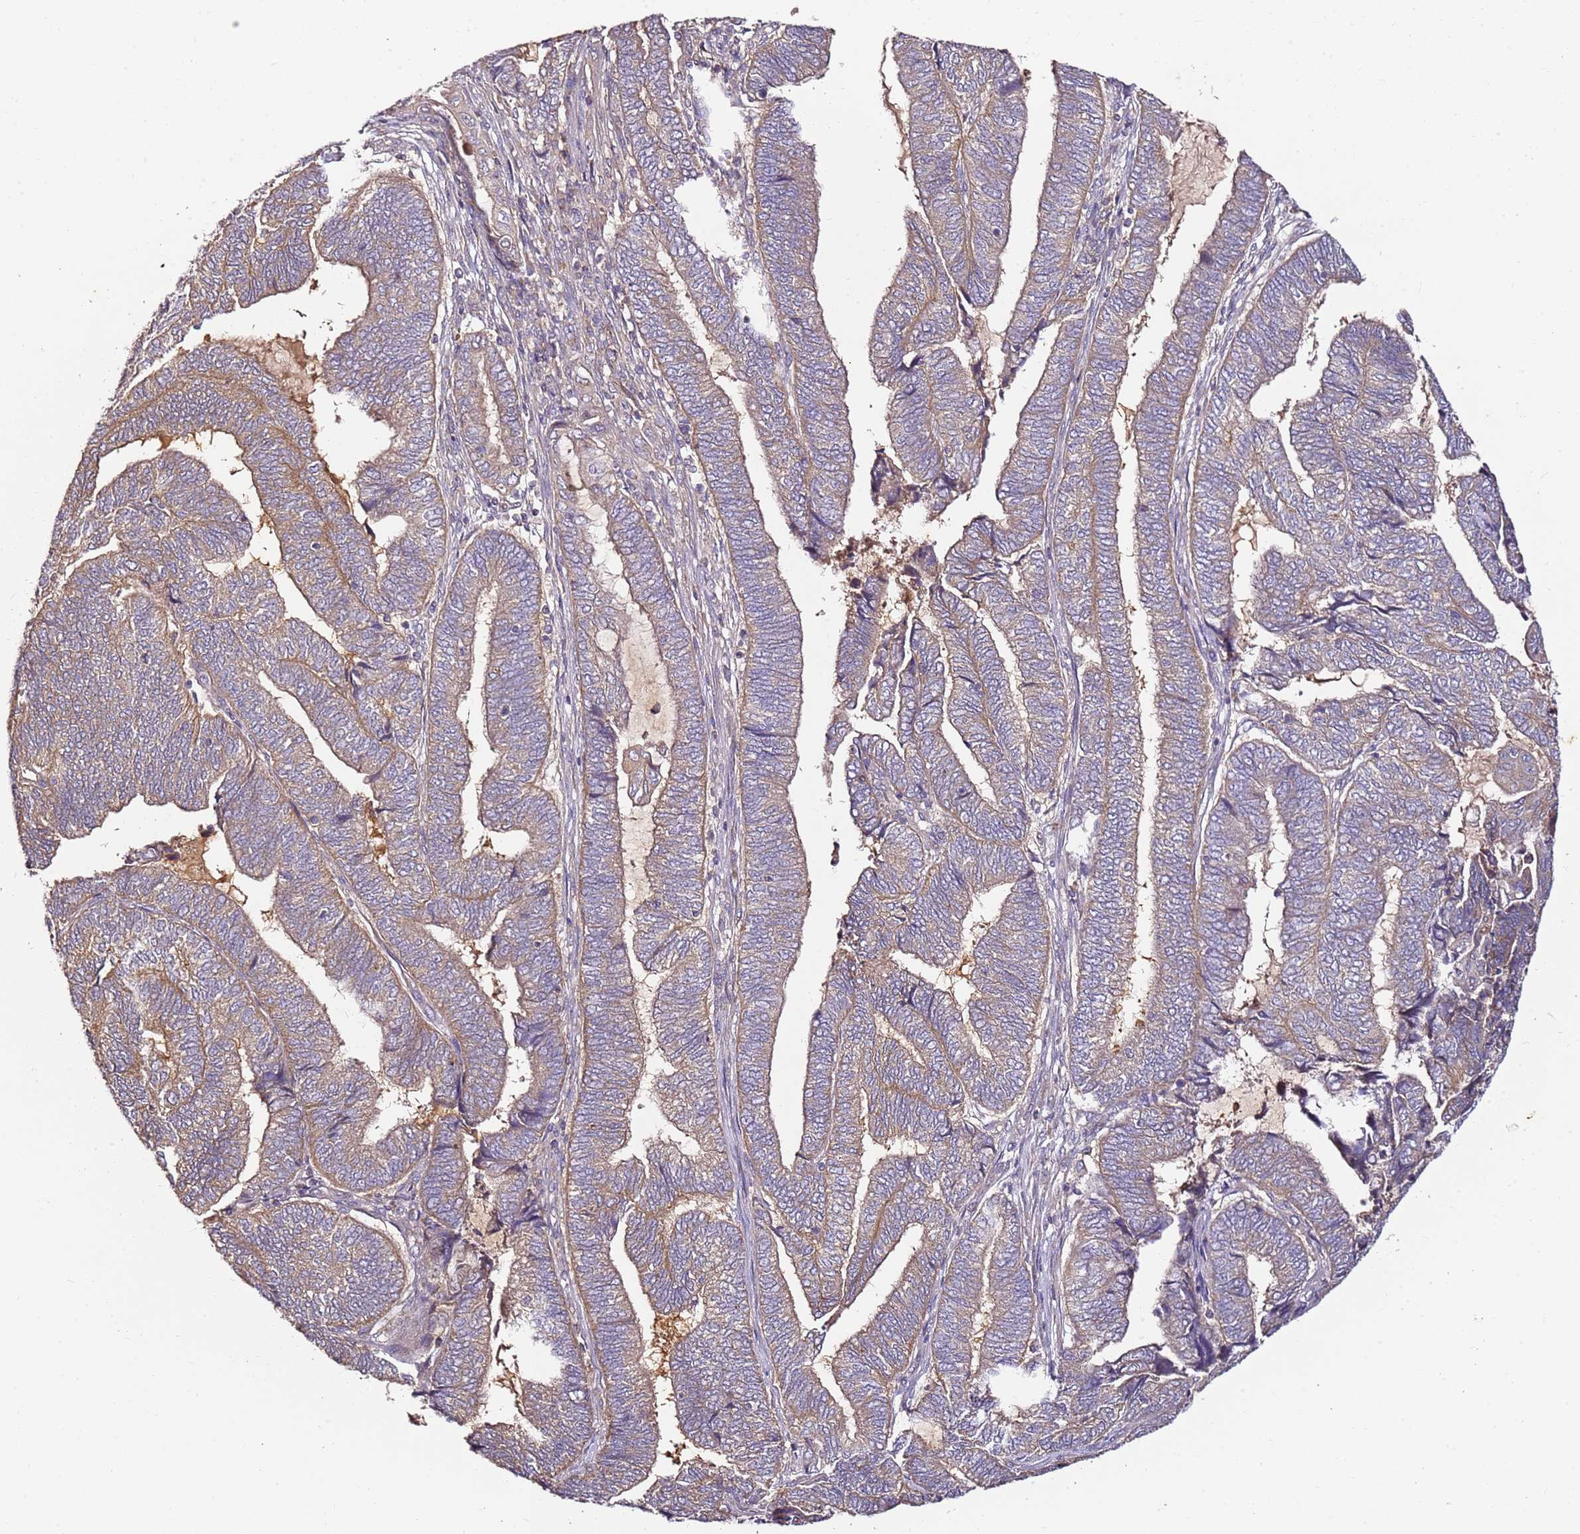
{"staining": {"intensity": "weak", "quantity": ">75%", "location": "cytoplasmic/membranous"}, "tissue": "endometrial cancer", "cell_type": "Tumor cells", "image_type": "cancer", "snomed": [{"axis": "morphology", "description": "Adenocarcinoma, NOS"}, {"axis": "topography", "description": "Uterus"}, {"axis": "topography", "description": "Endometrium"}], "caption": "Immunohistochemical staining of human endometrial adenocarcinoma exhibits weak cytoplasmic/membranous protein staining in about >75% of tumor cells. The staining is performed using DAB brown chromogen to label protein expression. The nuclei are counter-stained blue using hematoxylin.", "gene": "KRTAP21-3", "patient": {"sex": "female", "age": 70}}